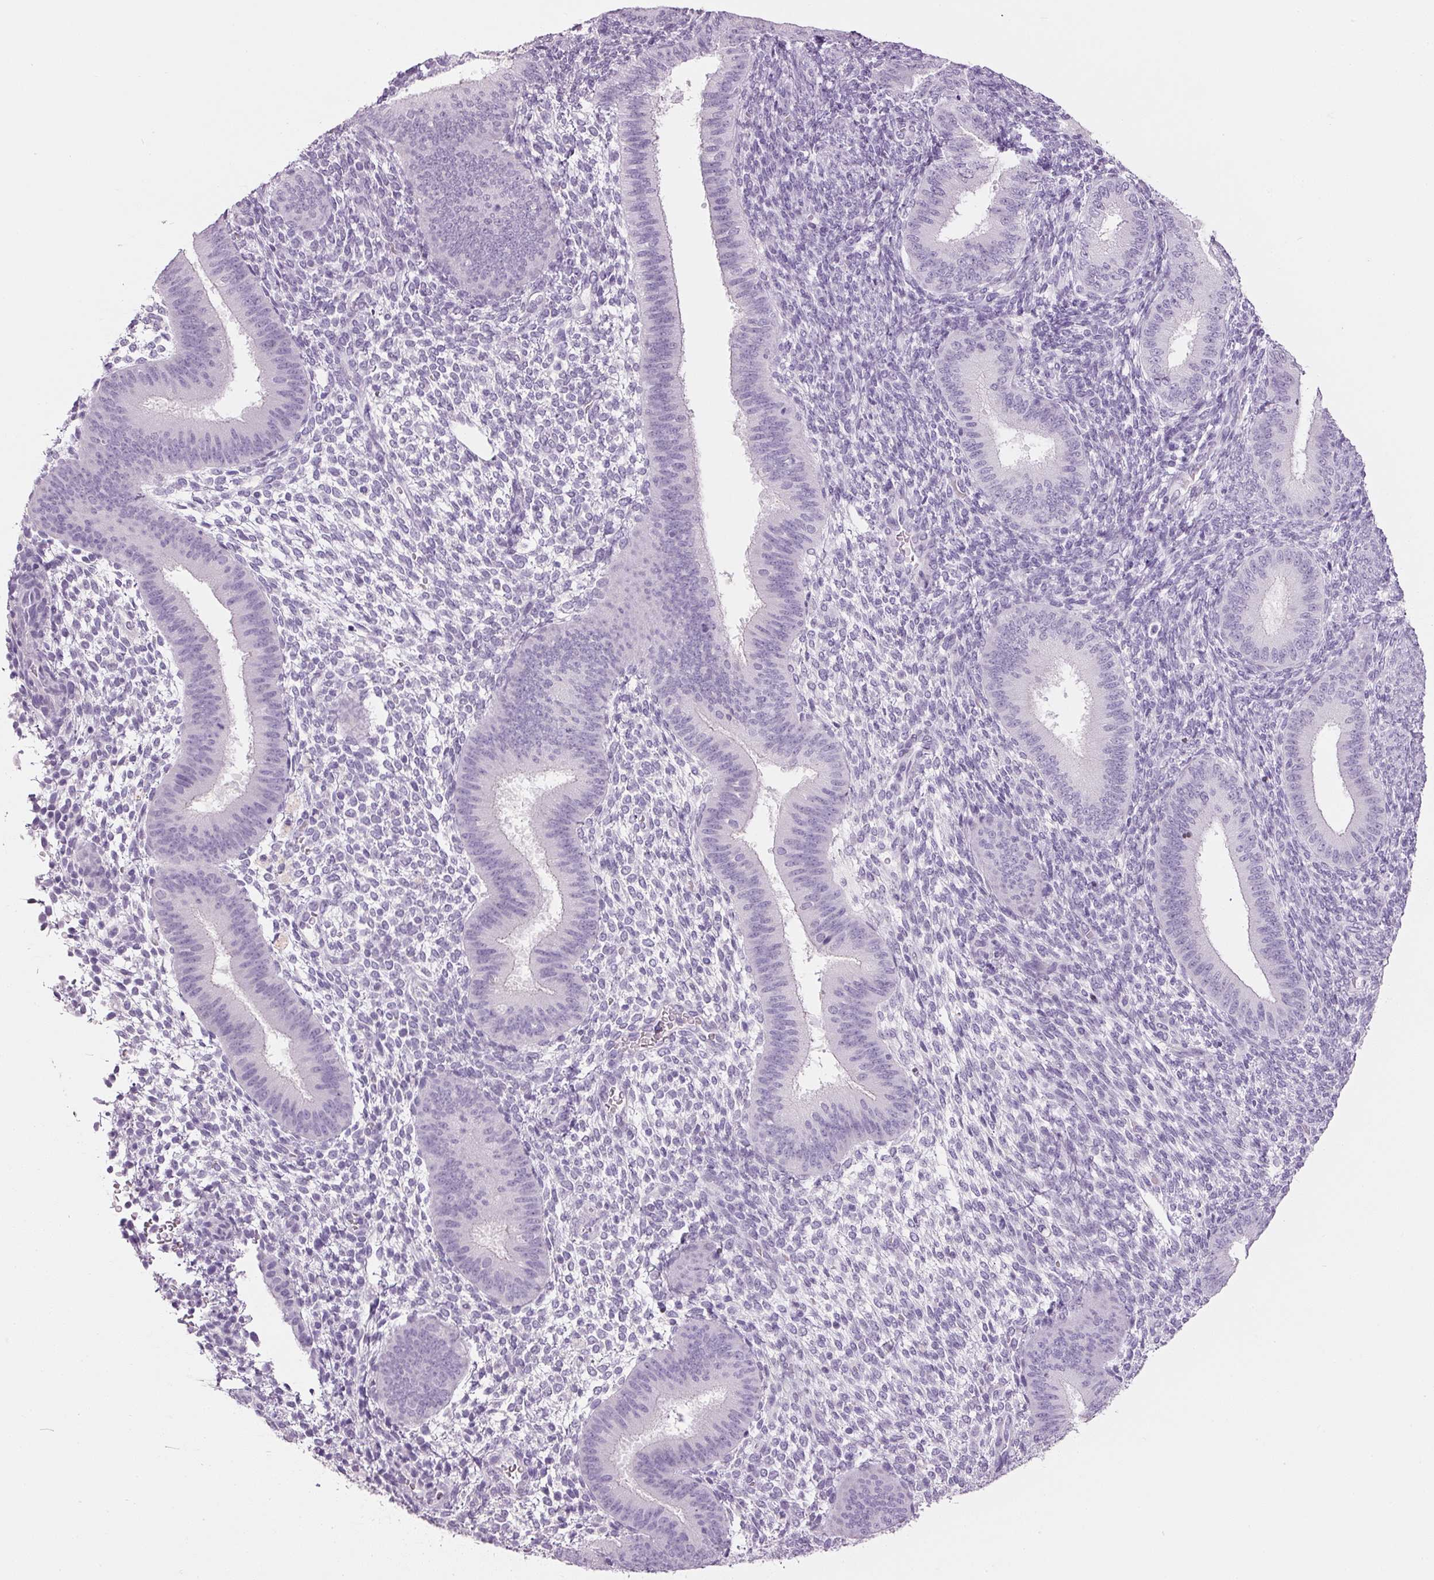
{"staining": {"intensity": "negative", "quantity": "none", "location": "none"}, "tissue": "endometrium", "cell_type": "Cells in endometrial stroma", "image_type": "normal", "snomed": [{"axis": "morphology", "description": "Normal tissue, NOS"}, {"axis": "topography", "description": "Endometrium"}], "caption": "IHC image of normal endometrium stained for a protein (brown), which demonstrates no expression in cells in endometrial stroma. Brightfield microscopy of immunohistochemistry stained with DAB (3,3'-diaminobenzidine) (brown) and hematoxylin (blue), captured at high magnification.", "gene": "PPP1R1A", "patient": {"sex": "female", "age": 39}}